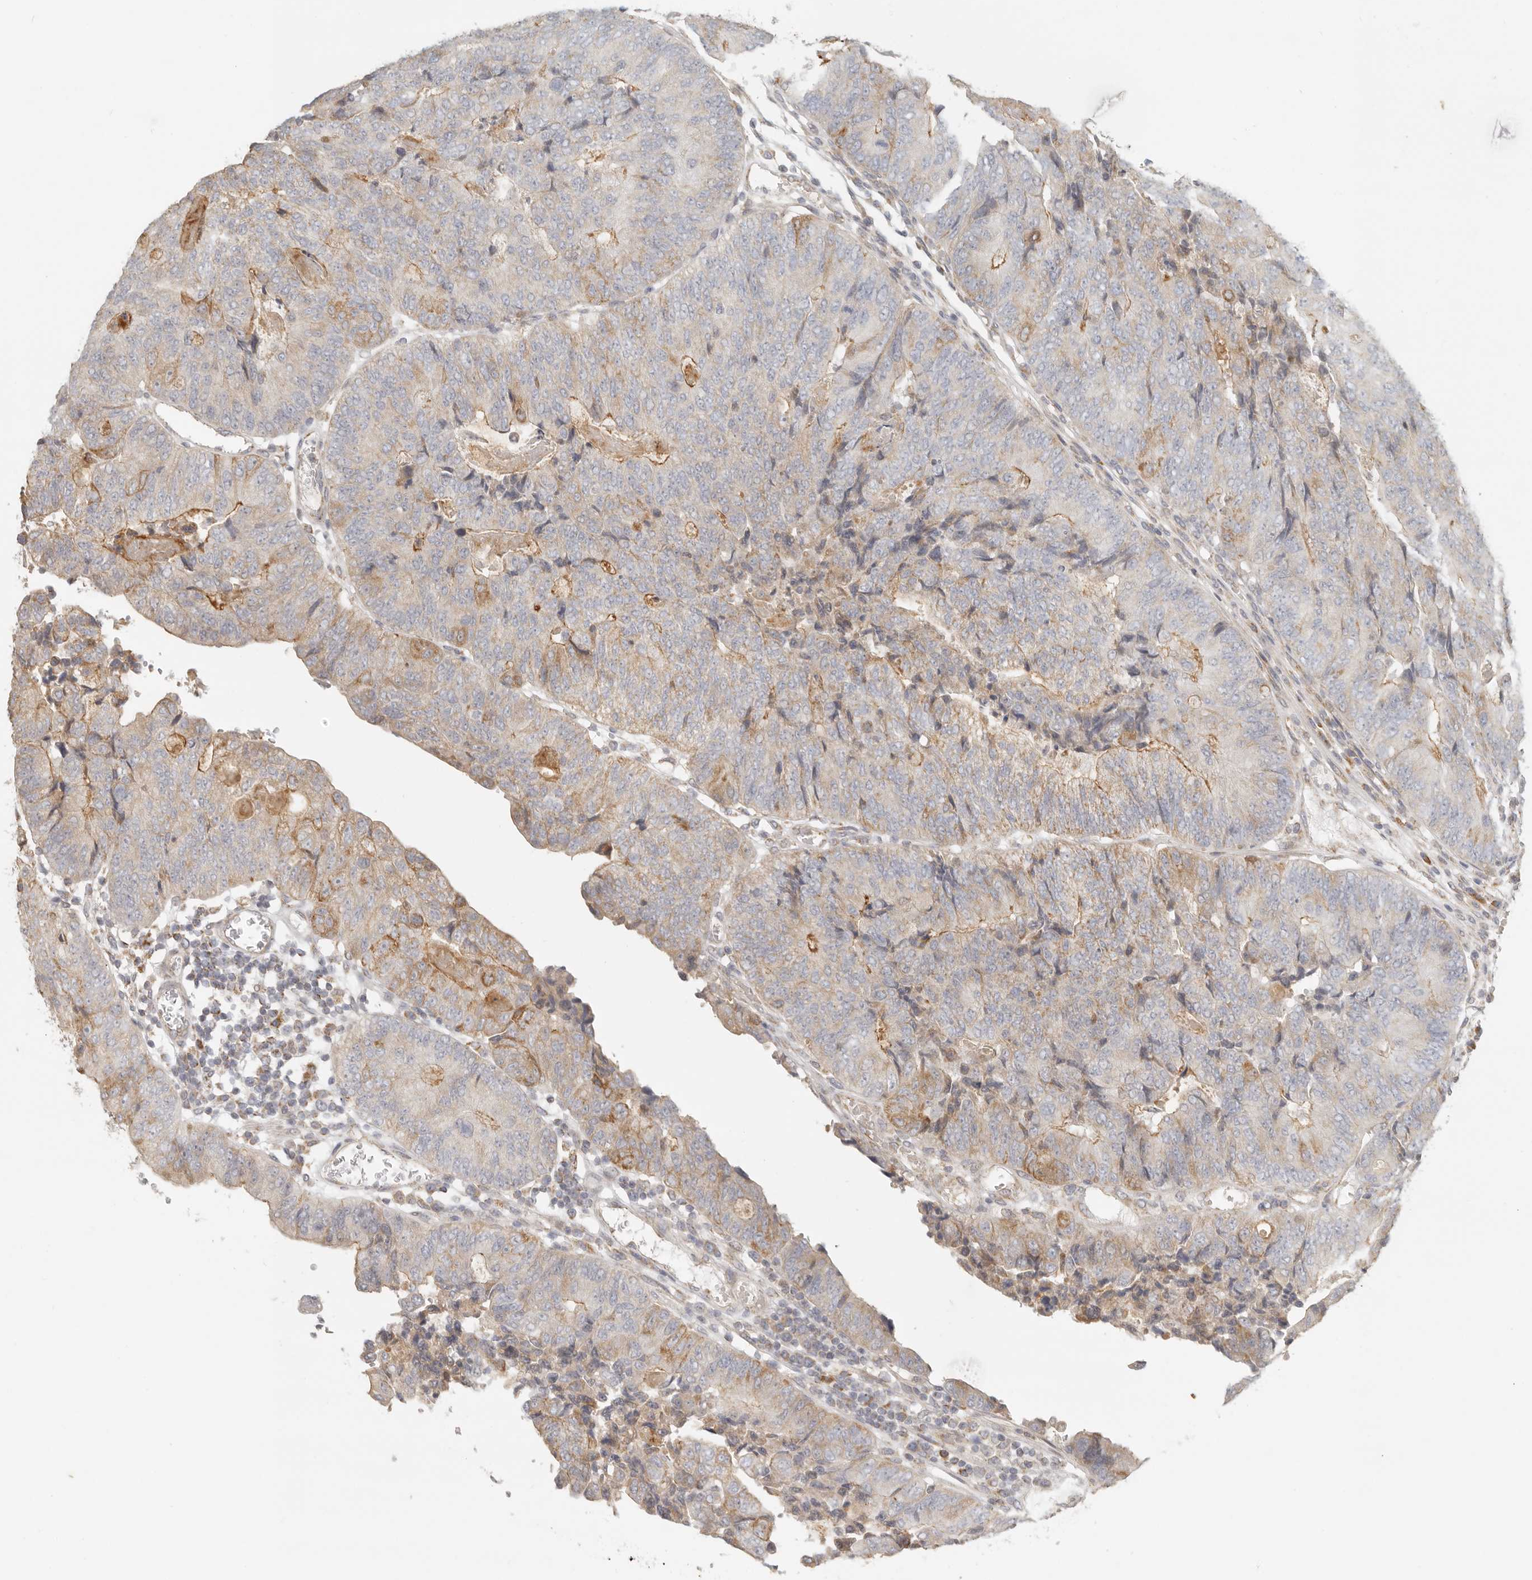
{"staining": {"intensity": "moderate", "quantity": "25%-75%", "location": "cytoplasmic/membranous"}, "tissue": "colorectal cancer", "cell_type": "Tumor cells", "image_type": "cancer", "snomed": [{"axis": "morphology", "description": "Adenocarcinoma, NOS"}, {"axis": "topography", "description": "Colon"}], "caption": "Immunohistochemistry histopathology image of neoplastic tissue: adenocarcinoma (colorectal) stained using IHC exhibits medium levels of moderate protein expression localized specifically in the cytoplasmic/membranous of tumor cells, appearing as a cytoplasmic/membranous brown color.", "gene": "KDF1", "patient": {"sex": "female", "age": 67}}